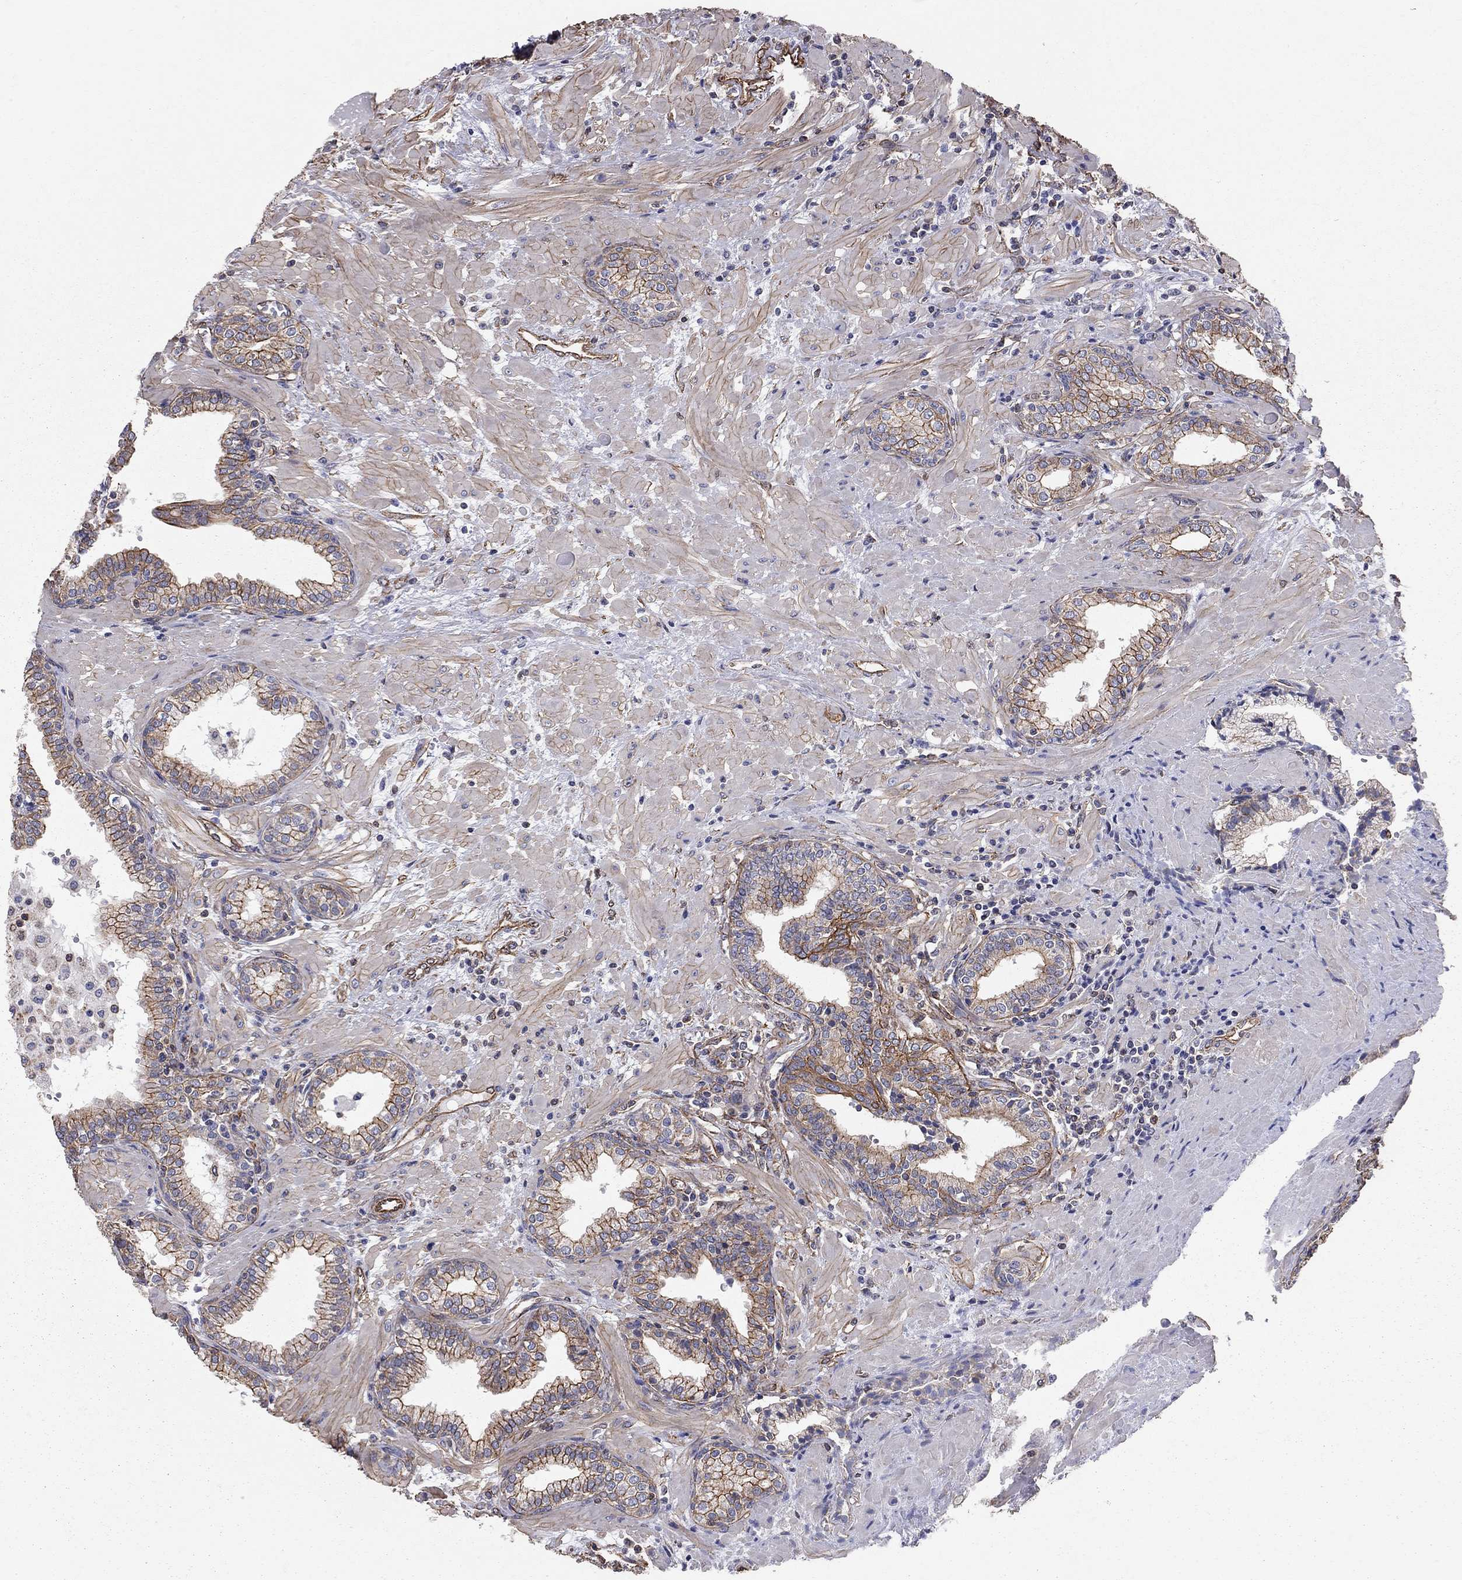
{"staining": {"intensity": "strong", "quantity": "25%-75%", "location": "cytoplasmic/membranous"}, "tissue": "prostate", "cell_type": "Glandular cells", "image_type": "normal", "snomed": [{"axis": "morphology", "description": "Normal tissue, NOS"}, {"axis": "topography", "description": "Prostate"}], "caption": "A high amount of strong cytoplasmic/membranous staining is present in about 25%-75% of glandular cells in normal prostate.", "gene": "BICDL2", "patient": {"sex": "male", "age": 64}}